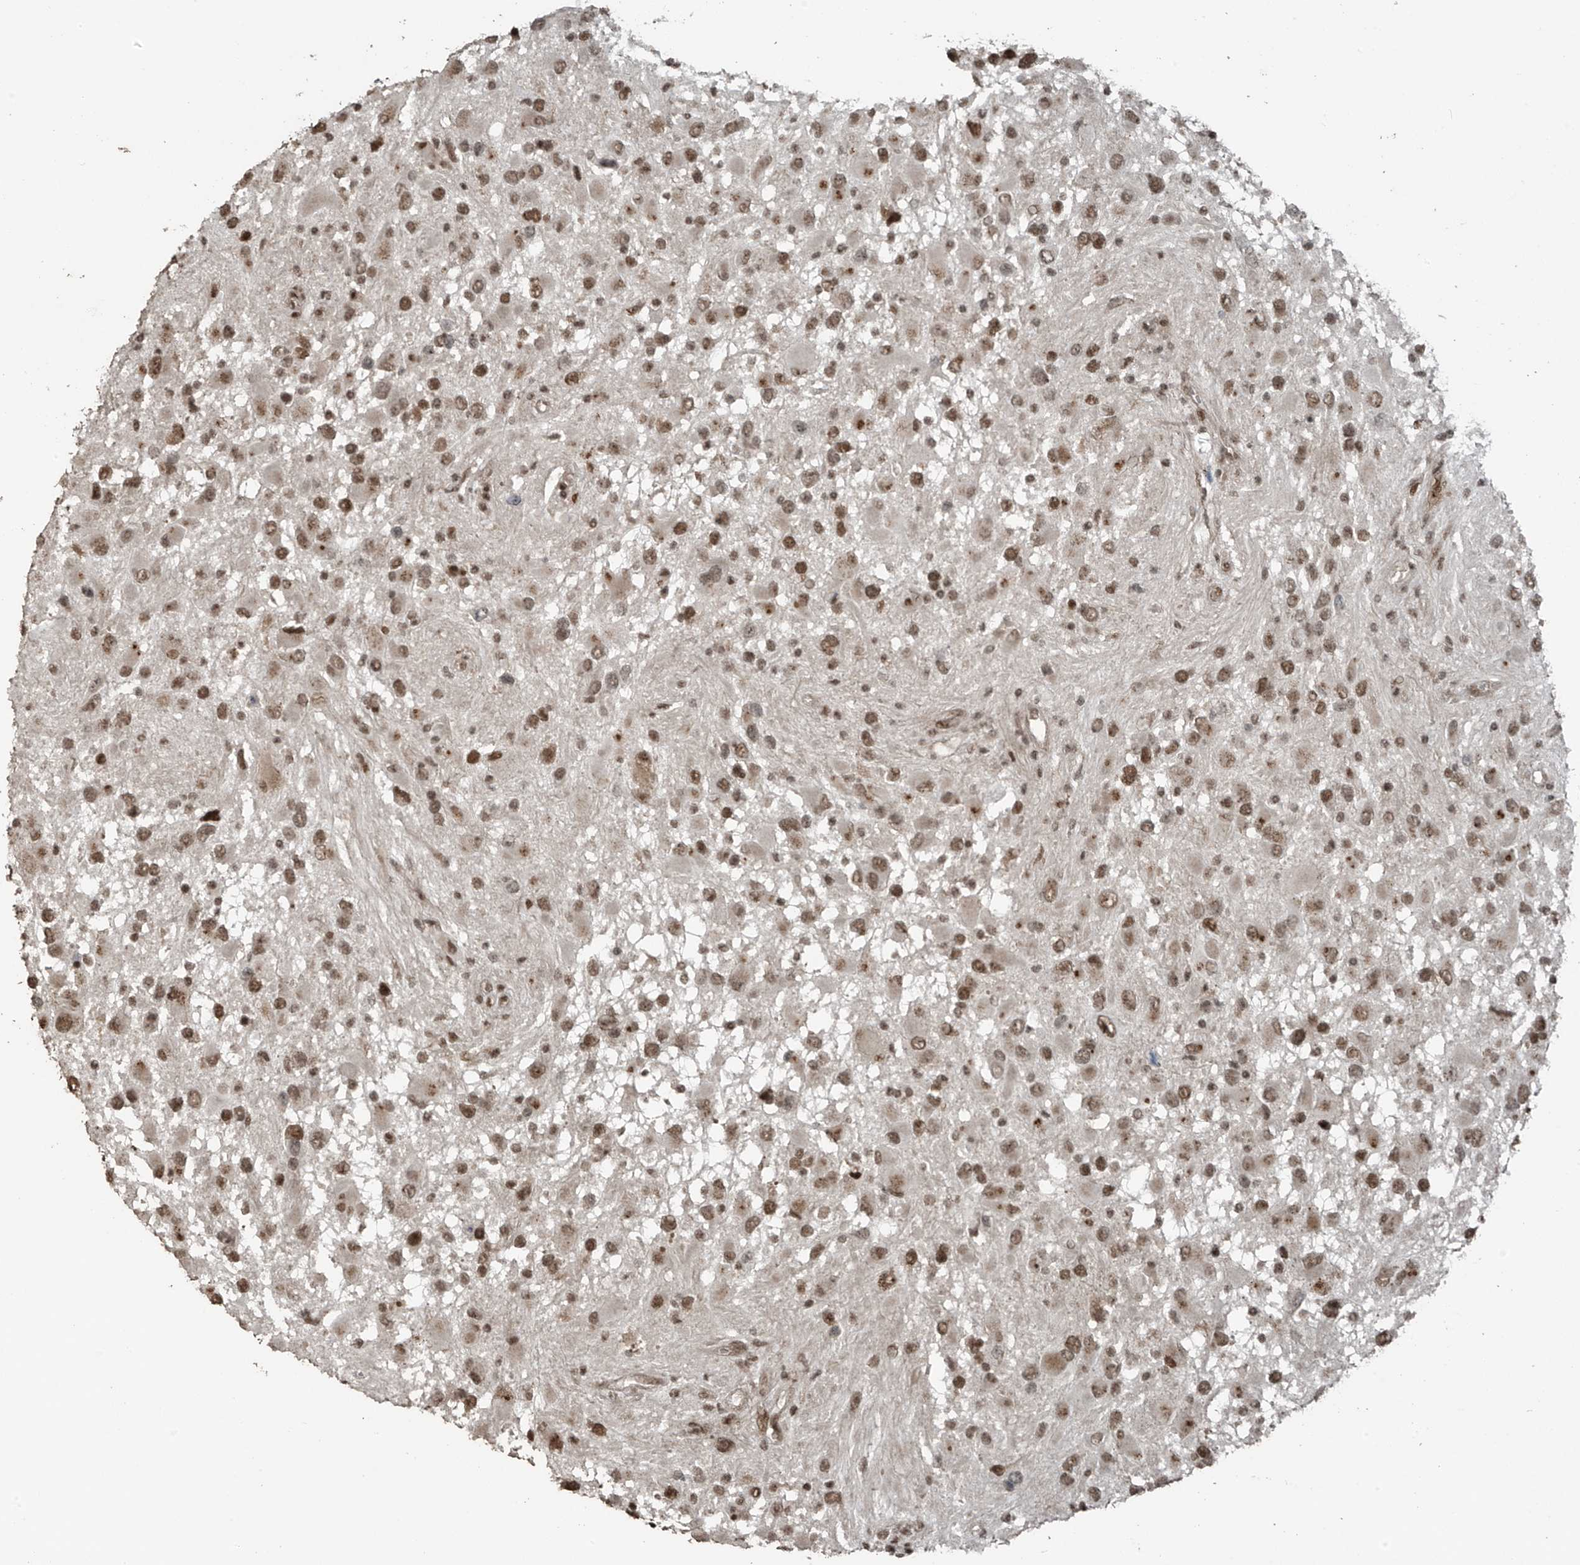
{"staining": {"intensity": "moderate", "quantity": ">75%", "location": "nuclear"}, "tissue": "glioma", "cell_type": "Tumor cells", "image_type": "cancer", "snomed": [{"axis": "morphology", "description": "Glioma, malignant, High grade"}, {"axis": "topography", "description": "Brain"}], "caption": "The immunohistochemical stain shows moderate nuclear staining in tumor cells of glioma tissue.", "gene": "PCNP", "patient": {"sex": "male", "age": 53}}